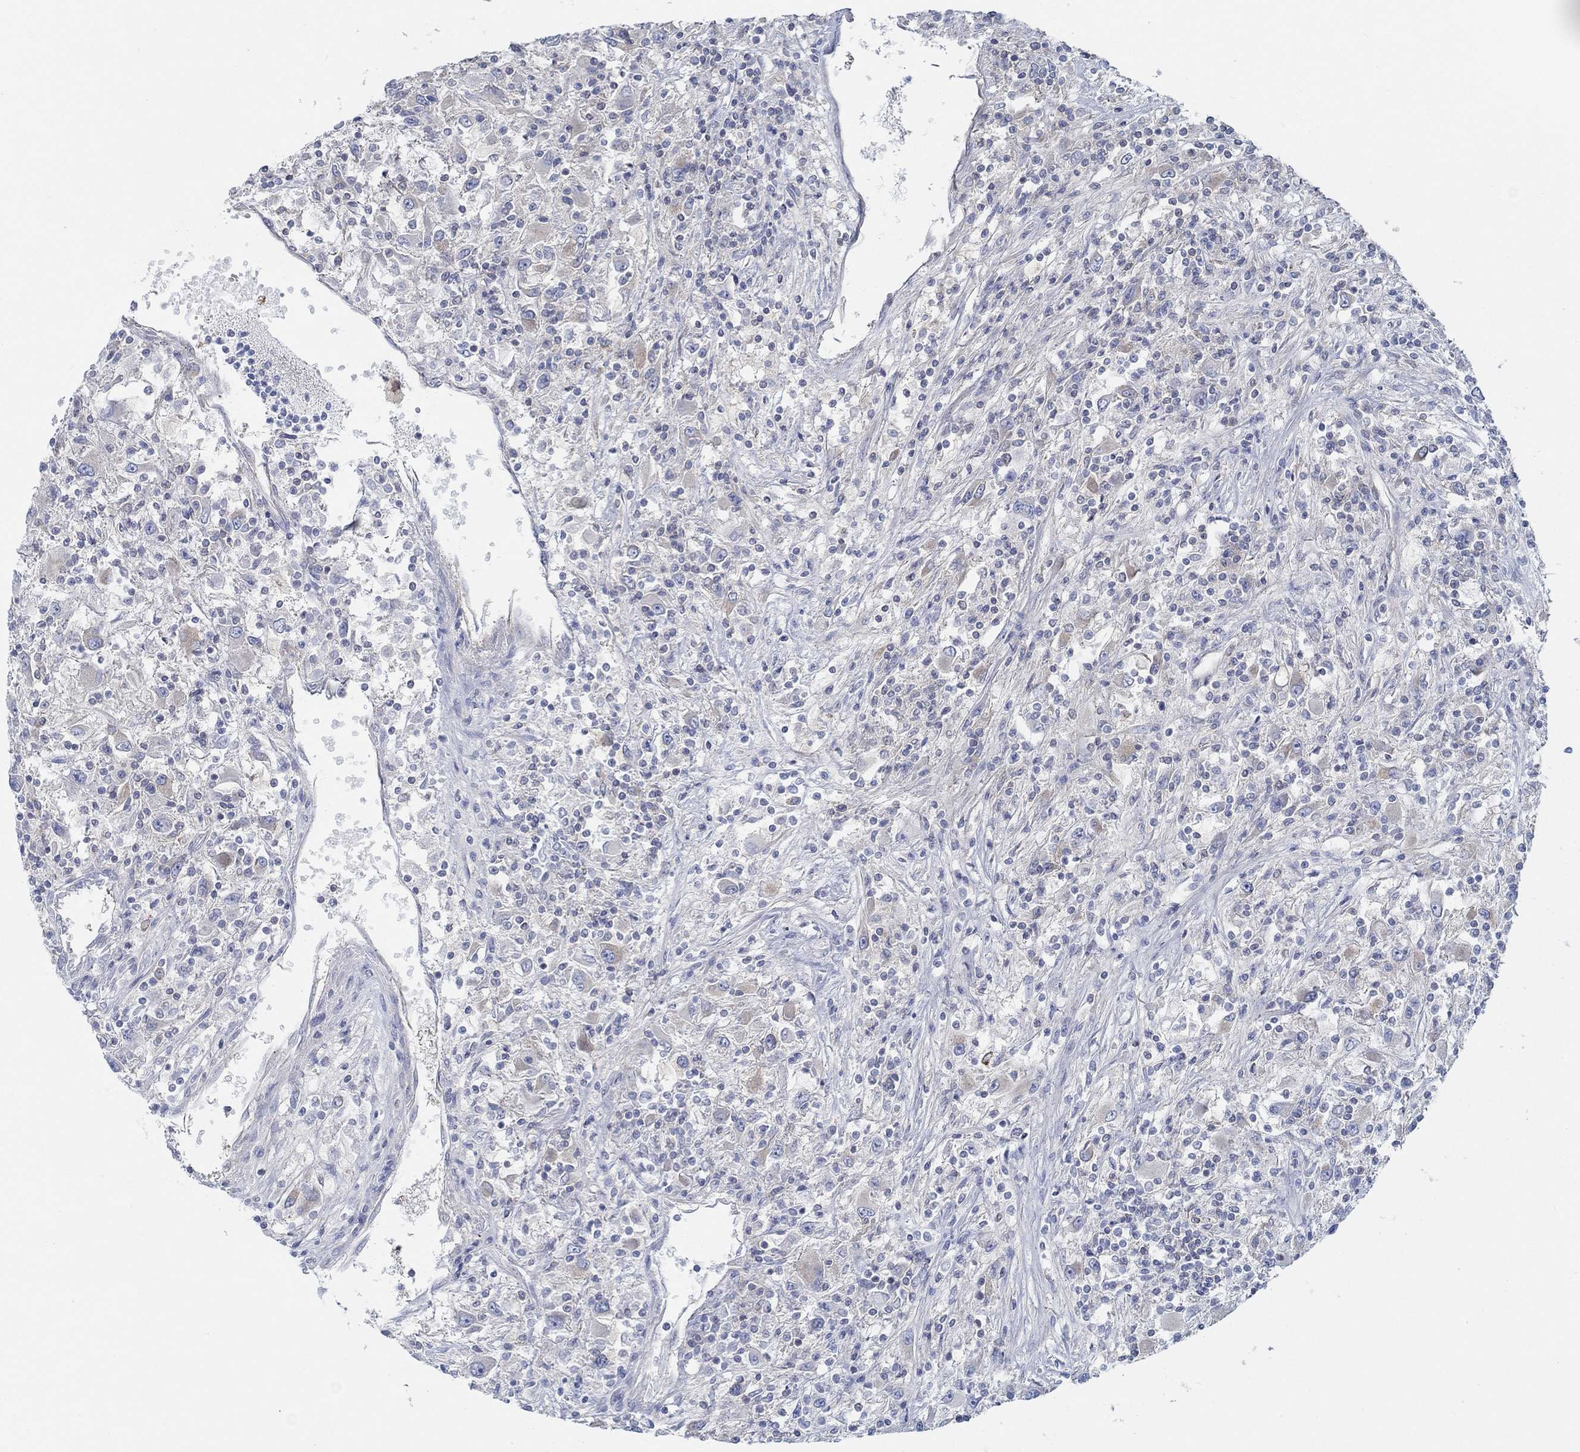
{"staining": {"intensity": "negative", "quantity": "none", "location": "none"}, "tissue": "renal cancer", "cell_type": "Tumor cells", "image_type": "cancer", "snomed": [{"axis": "morphology", "description": "Adenocarcinoma, NOS"}, {"axis": "topography", "description": "Kidney"}], "caption": "Tumor cells show no significant positivity in renal adenocarcinoma. Brightfield microscopy of IHC stained with DAB (brown) and hematoxylin (blue), captured at high magnification.", "gene": "SPAG9", "patient": {"sex": "female", "age": 67}}